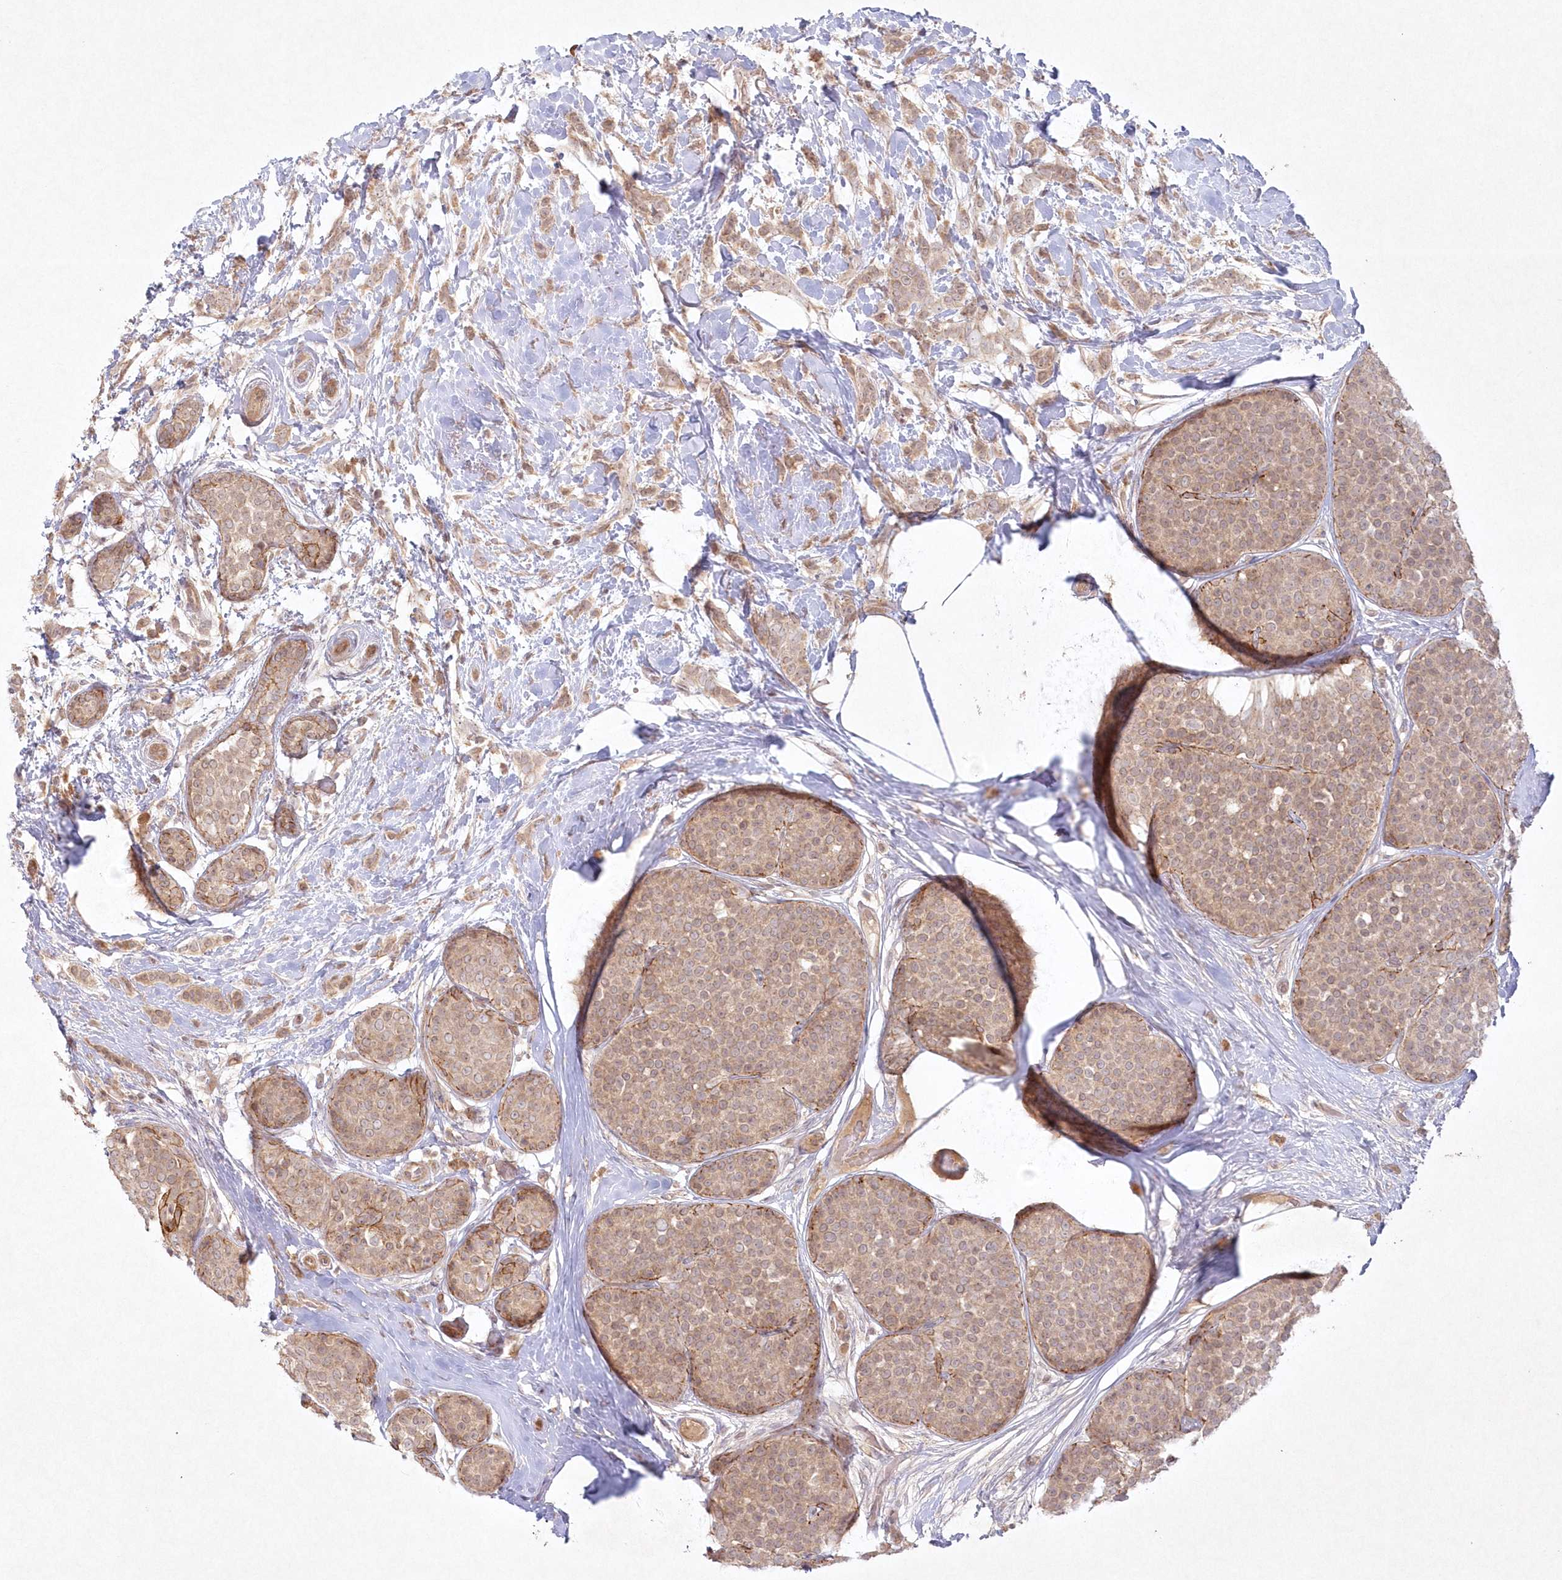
{"staining": {"intensity": "moderate", "quantity": ">75%", "location": "cytoplasmic/membranous"}, "tissue": "breast cancer", "cell_type": "Tumor cells", "image_type": "cancer", "snomed": [{"axis": "morphology", "description": "Lobular carcinoma, in situ"}, {"axis": "morphology", "description": "Lobular carcinoma"}, {"axis": "topography", "description": "Breast"}], "caption": "Immunohistochemistry micrograph of neoplastic tissue: human breast cancer stained using immunohistochemistry (IHC) shows medium levels of moderate protein expression localized specifically in the cytoplasmic/membranous of tumor cells, appearing as a cytoplasmic/membranous brown color.", "gene": "TOGARAM2", "patient": {"sex": "female", "age": 41}}